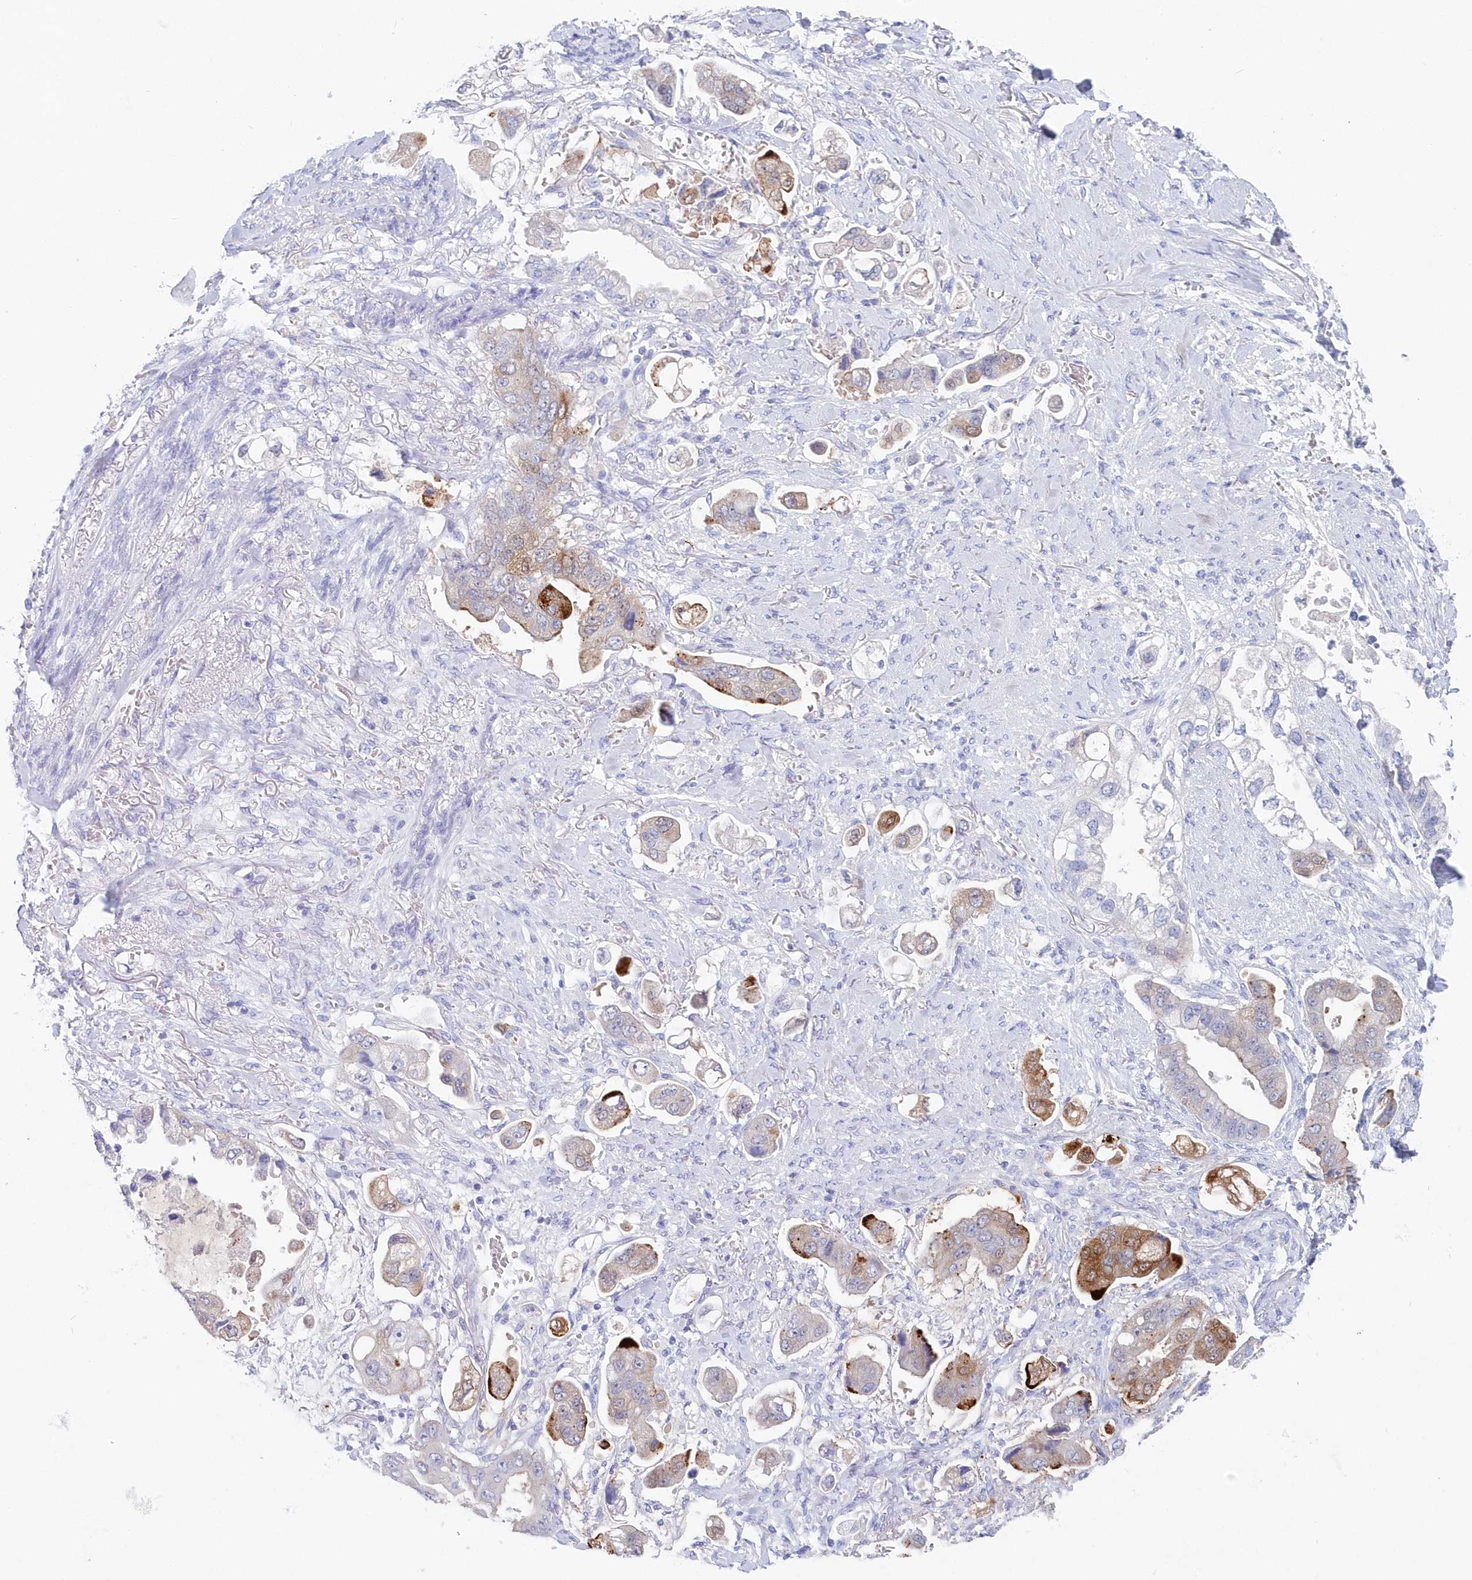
{"staining": {"intensity": "strong", "quantity": "<25%", "location": "cytoplasmic/membranous"}, "tissue": "stomach cancer", "cell_type": "Tumor cells", "image_type": "cancer", "snomed": [{"axis": "morphology", "description": "Adenocarcinoma, NOS"}, {"axis": "topography", "description": "Stomach"}], "caption": "Stomach cancer (adenocarcinoma) was stained to show a protein in brown. There is medium levels of strong cytoplasmic/membranous expression in about <25% of tumor cells. (IHC, brightfield microscopy, high magnification).", "gene": "CSNK1G2", "patient": {"sex": "male", "age": 62}}